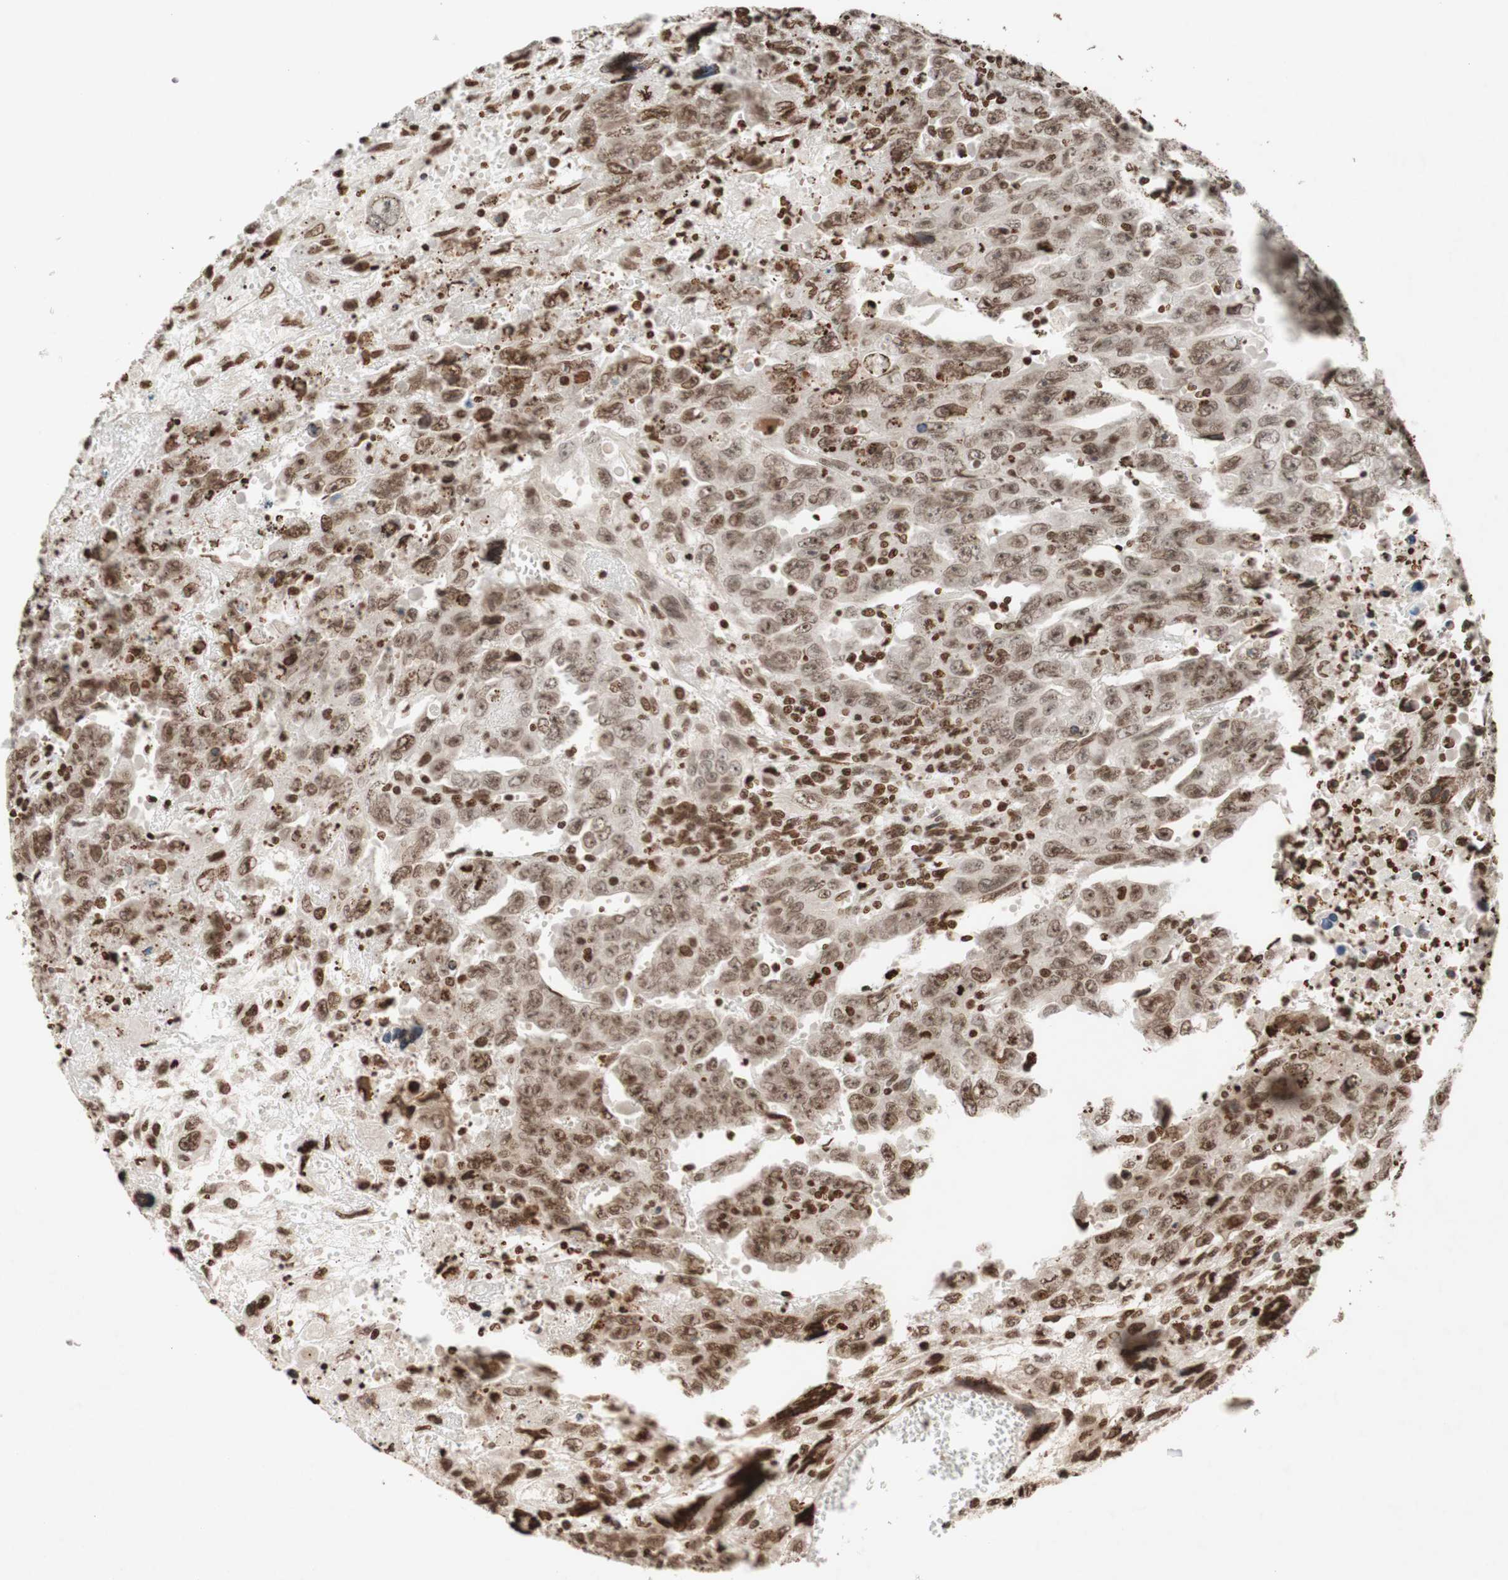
{"staining": {"intensity": "moderate", "quantity": "25%-75%", "location": "nuclear"}, "tissue": "testis cancer", "cell_type": "Tumor cells", "image_type": "cancer", "snomed": [{"axis": "morphology", "description": "Carcinoma, Embryonal, NOS"}, {"axis": "topography", "description": "Testis"}], "caption": "Testis embryonal carcinoma stained with DAB (3,3'-diaminobenzidine) IHC exhibits medium levels of moderate nuclear expression in about 25%-75% of tumor cells. (brown staining indicates protein expression, while blue staining denotes nuclei).", "gene": "NCOA3", "patient": {"sex": "male", "age": 28}}